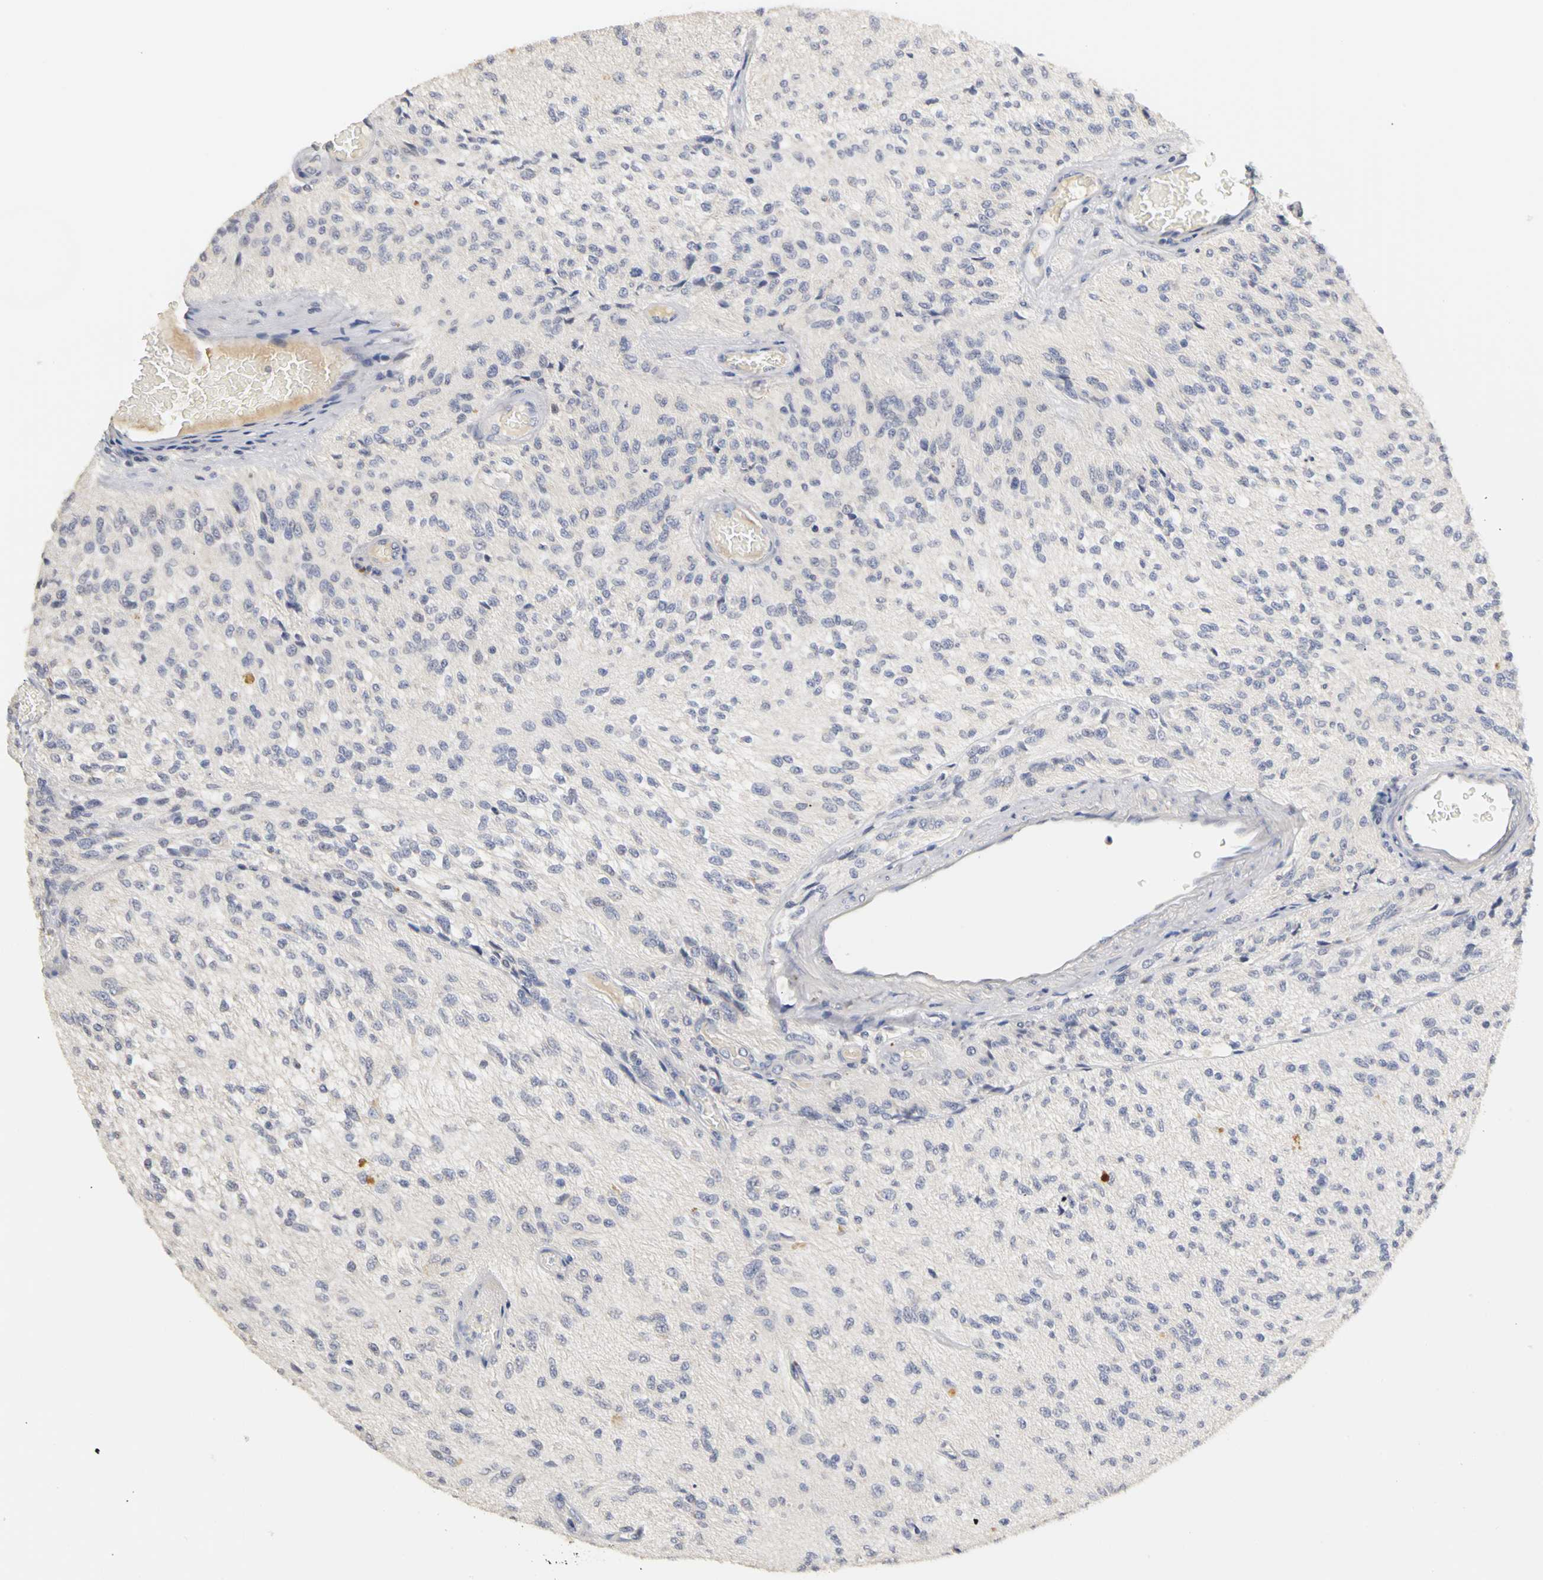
{"staining": {"intensity": "negative", "quantity": "none", "location": "none"}, "tissue": "glioma", "cell_type": "Tumor cells", "image_type": "cancer", "snomed": [{"axis": "morphology", "description": "Normal tissue, NOS"}, {"axis": "morphology", "description": "Glioma, malignant, High grade"}, {"axis": "topography", "description": "Cerebral cortex"}], "caption": "Glioma was stained to show a protein in brown. There is no significant staining in tumor cells.", "gene": "PGR", "patient": {"sex": "male", "age": 77}}